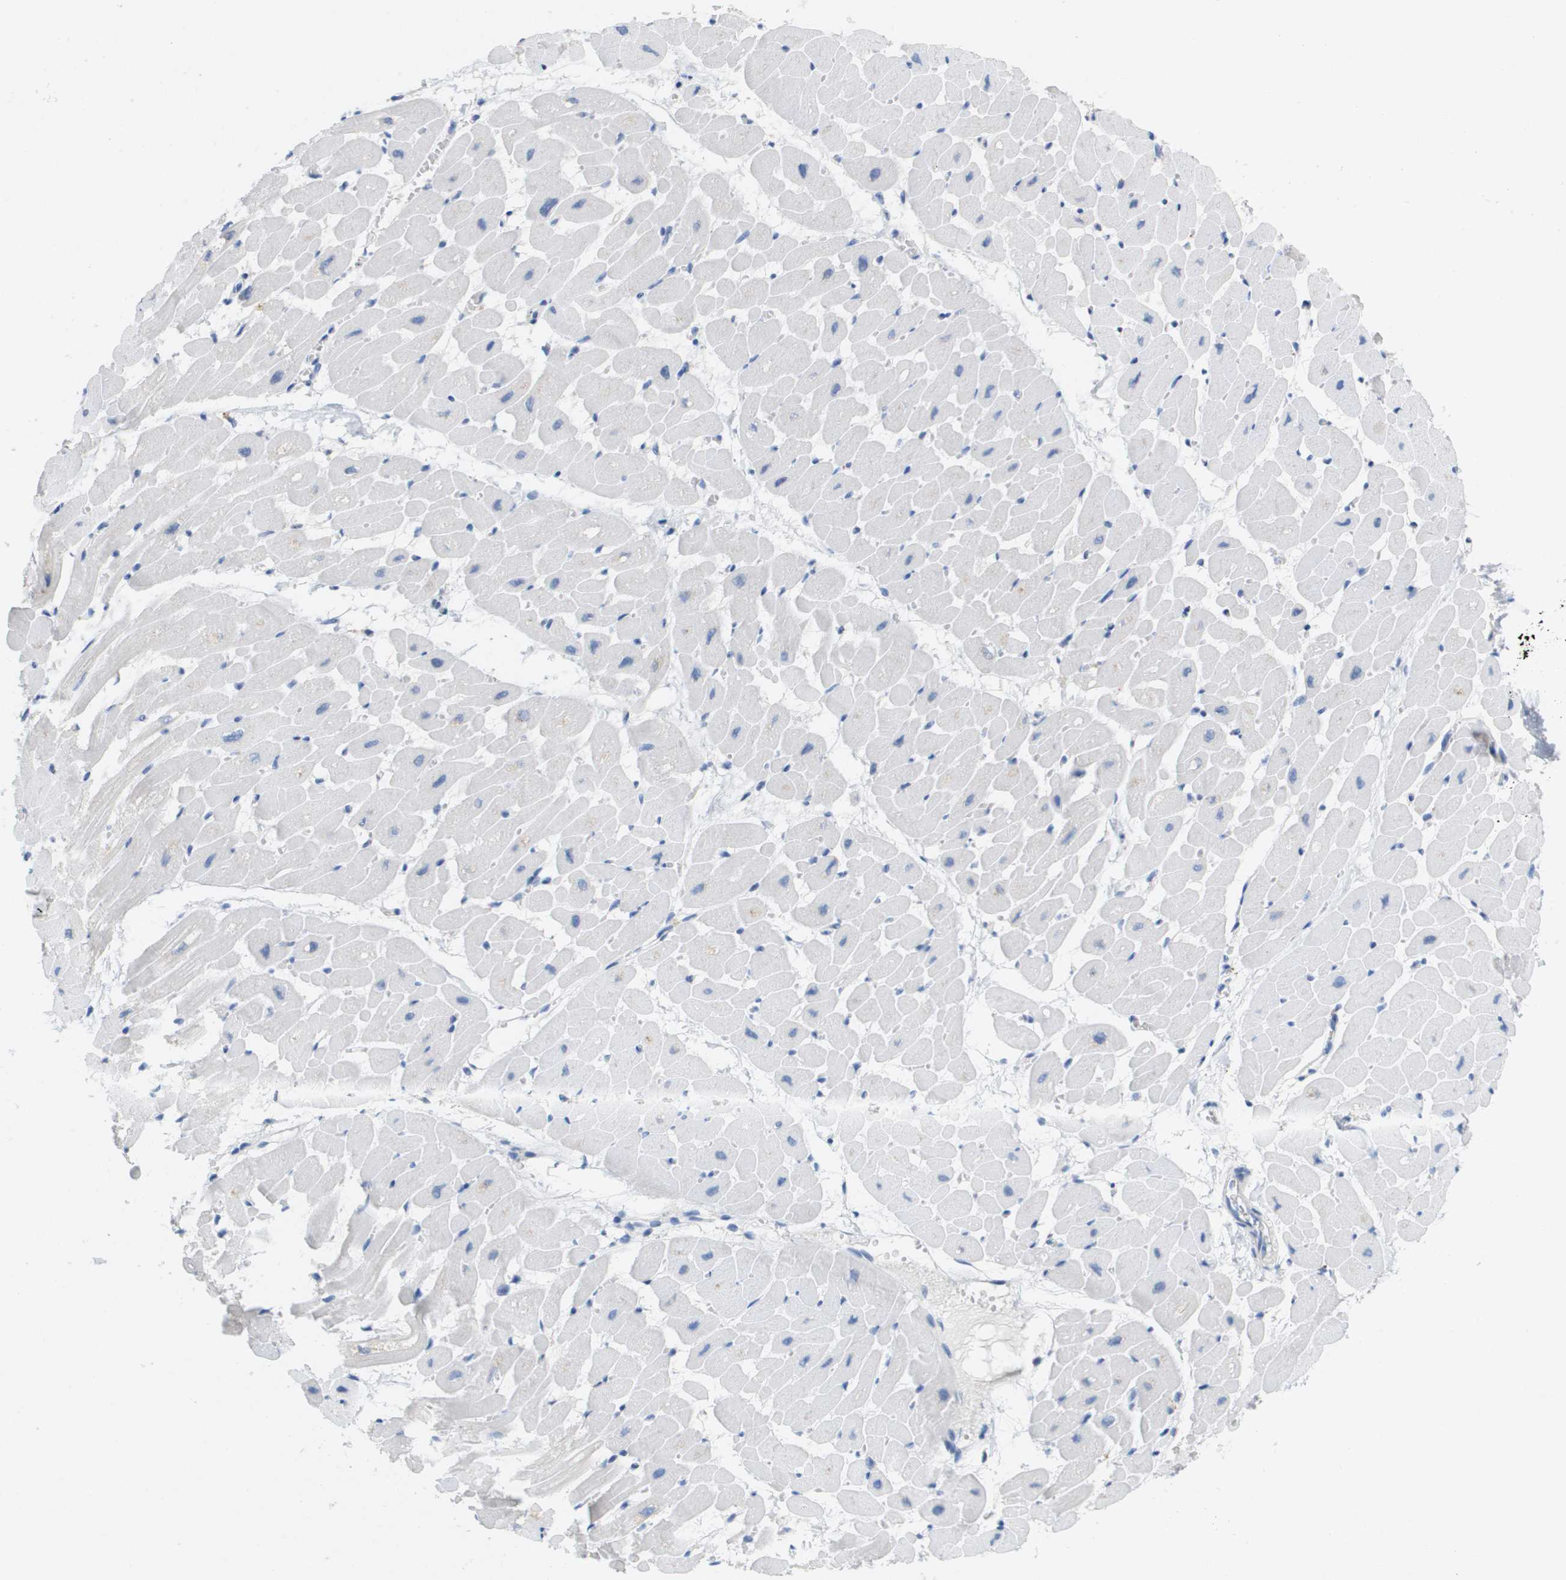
{"staining": {"intensity": "negative", "quantity": "none", "location": "none"}, "tissue": "heart muscle", "cell_type": "Cardiomyocytes", "image_type": "normal", "snomed": [{"axis": "morphology", "description": "Normal tissue, NOS"}, {"axis": "topography", "description": "Heart"}], "caption": "This is a image of immunohistochemistry (IHC) staining of unremarkable heart muscle, which shows no positivity in cardiomyocytes. (DAB (3,3'-diaminobenzidine) immunohistochemistry (IHC), high magnification).", "gene": "CD3G", "patient": {"sex": "male", "age": 45}}